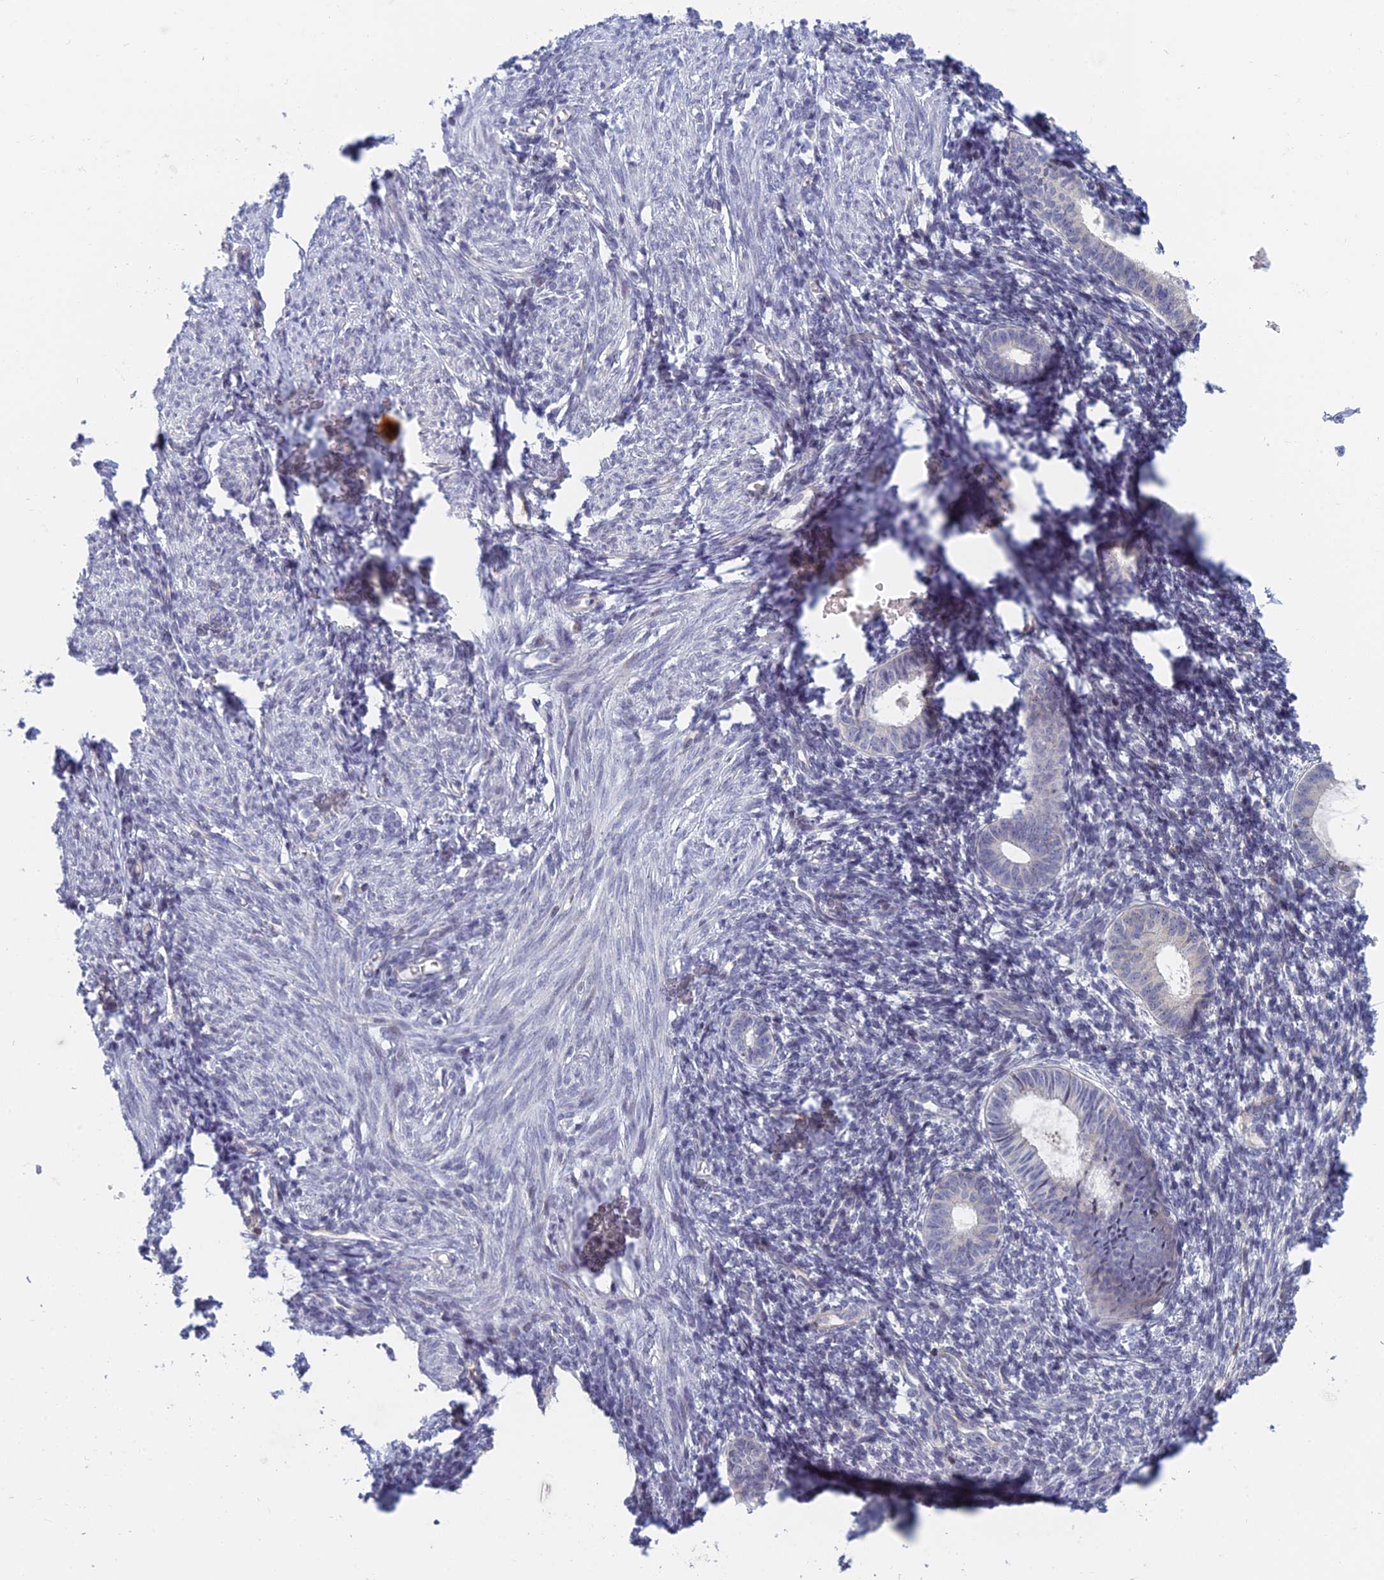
{"staining": {"intensity": "negative", "quantity": "none", "location": "none"}, "tissue": "endometrium", "cell_type": "Cells in endometrial stroma", "image_type": "normal", "snomed": [{"axis": "morphology", "description": "Normal tissue, NOS"}, {"axis": "morphology", "description": "Adenocarcinoma, NOS"}, {"axis": "topography", "description": "Endometrium"}], "caption": "This is a image of IHC staining of unremarkable endometrium, which shows no expression in cells in endometrial stroma.", "gene": "PPP1R26", "patient": {"sex": "female", "age": 57}}